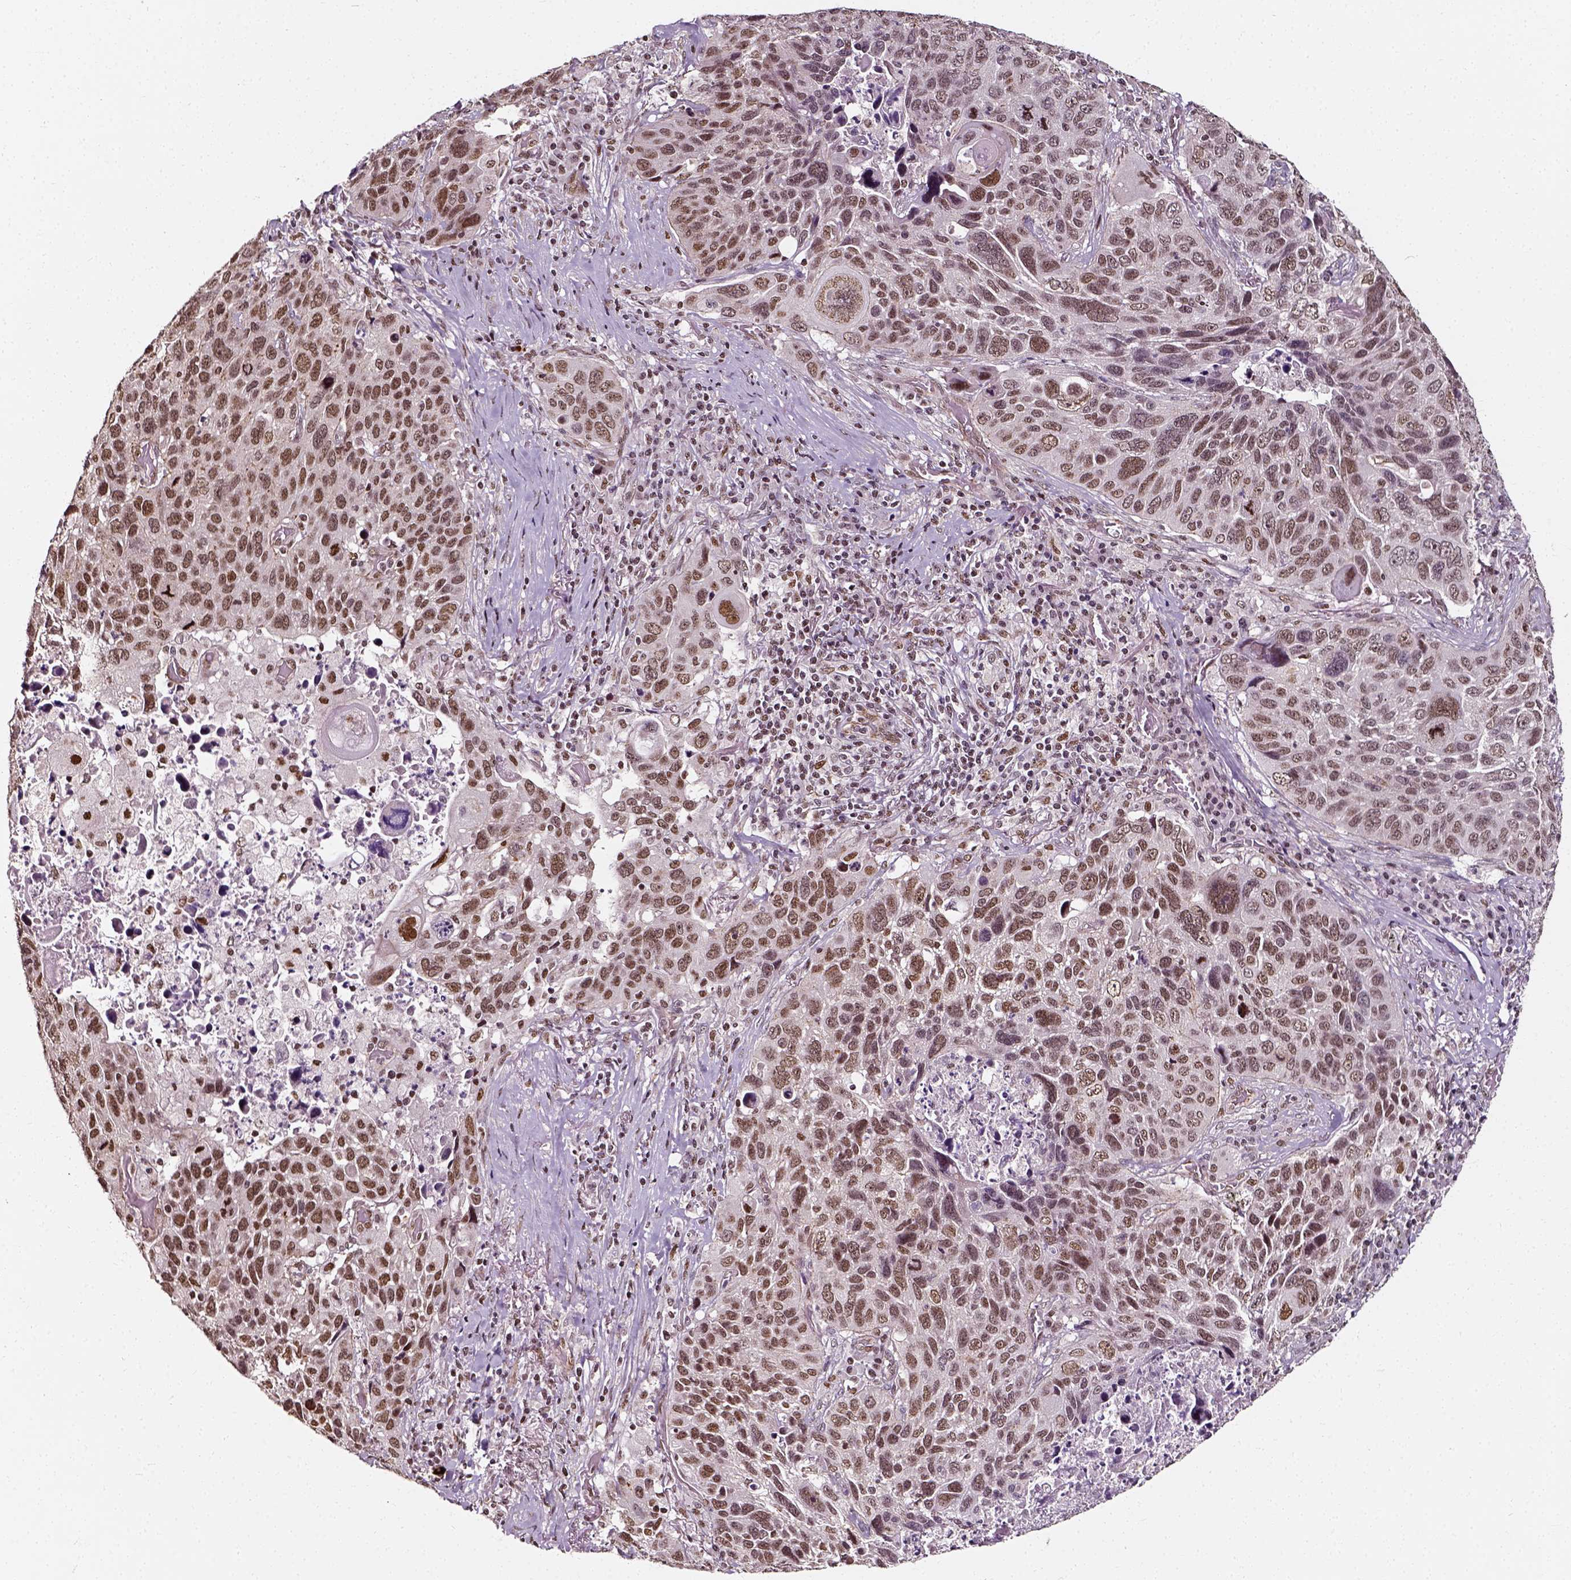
{"staining": {"intensity": "moderate", "quantity": ">75%", "location": "nuclear"}, "tissue": "lung cancer", "cell_type": "Tumor cells", "image_type": "cancer", "snomed": [{"axis": "morphology", "description": "Squamous cell carcinoma, NOS"}, {"axis": "topography", "description": "Lung"}], "caption": "This histopathology image demonstrates lung cancer (squamous cell carcinoma) stained with immunohistochemistry (IHC) to label a protein in brown. The nuclear of tumor cells show moderate positivity for the protein. Nuclei are counter-stained blue.", "gene": "NACC1", "patient": {"sex": "male", "age": 68}}